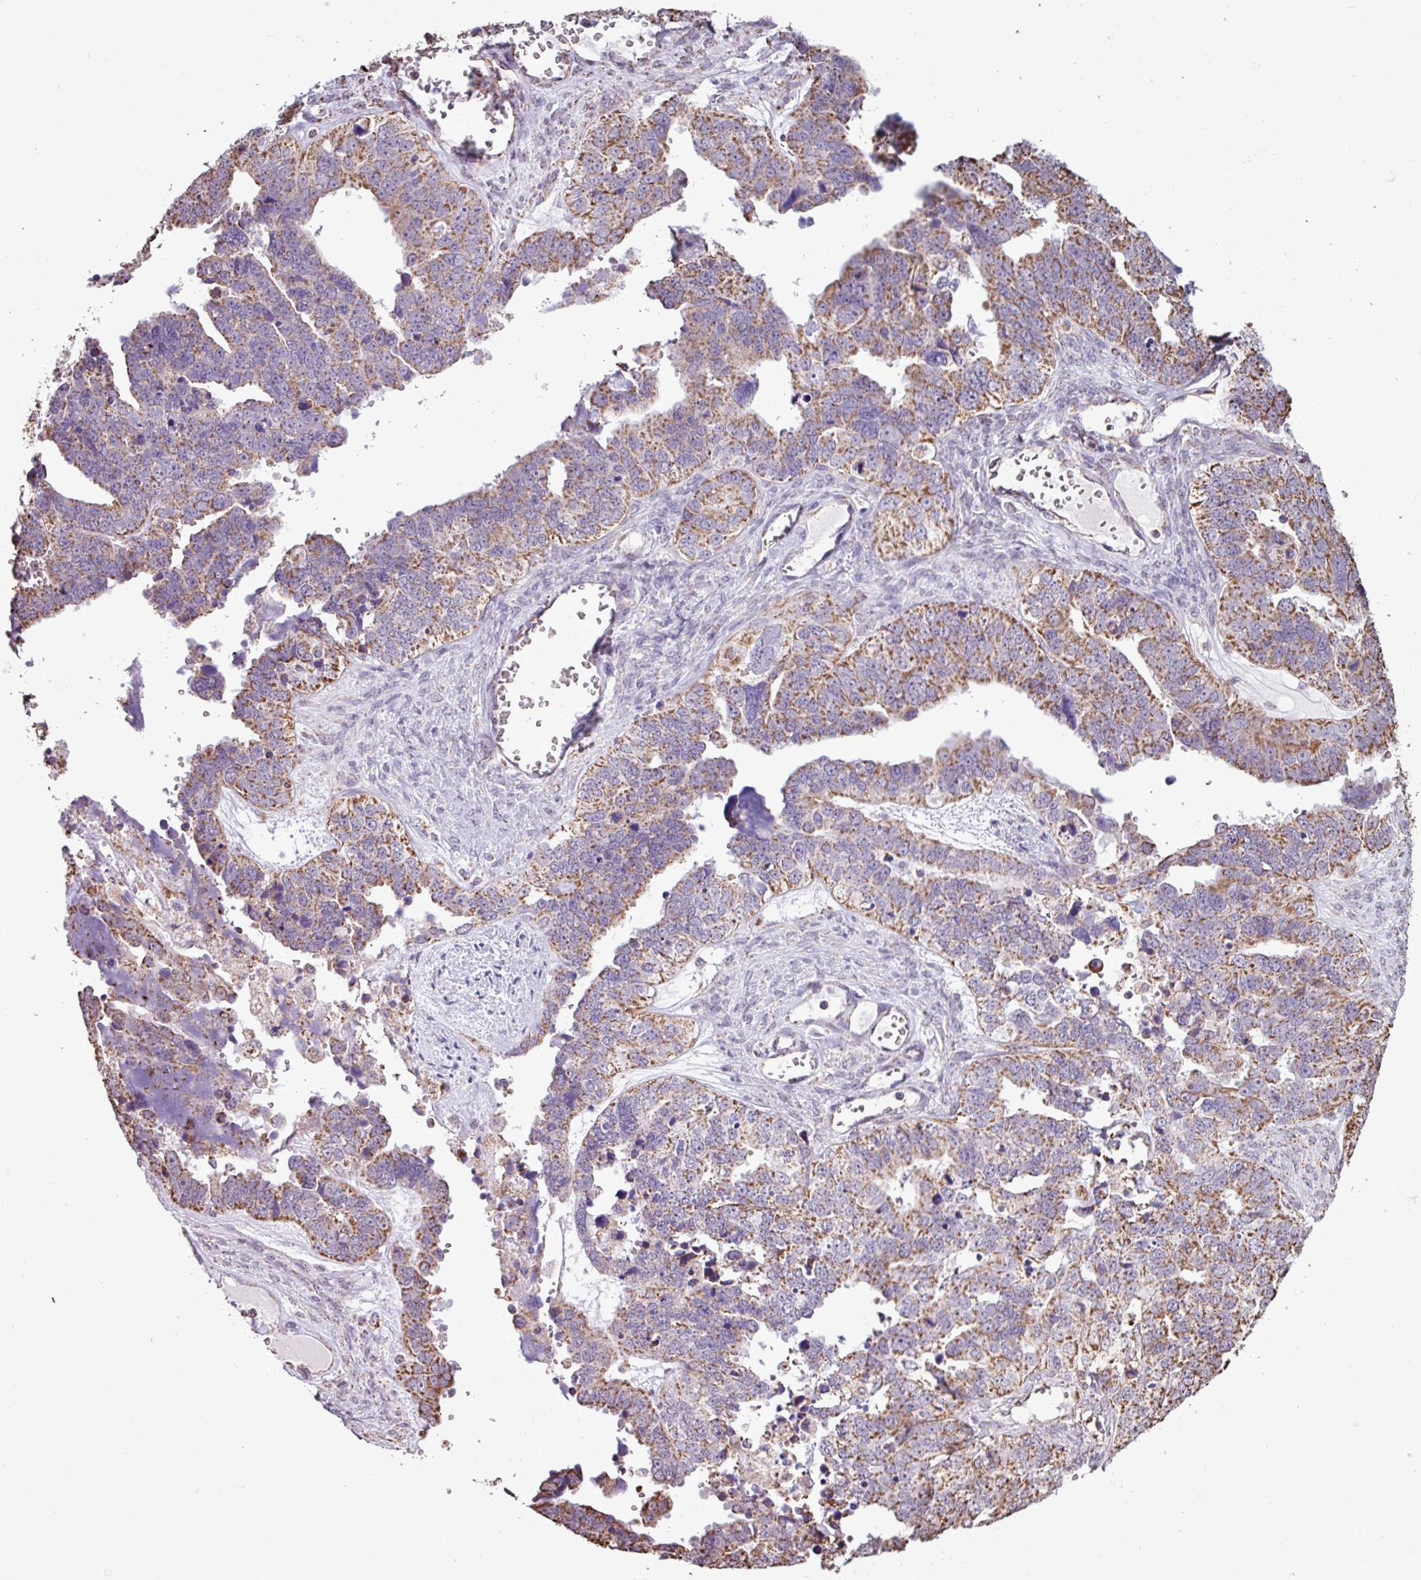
{"staining": {"intensity": "strong", "quantity": ">75%", "location": "cytoplasmic/membranous"}, "tissue": "ovarian cancer", "cell_type": "Tumor cells", "image_type": "cancer", "snomed": [{"axis": "morphology", "description": "Cystadenocarcinoma, serous, NOS"}, {"axis": "topography", "description": "Ovary"}], "caption": "About >75% of tumor cells in human ovarian cancer exhibit strong cytoplasmic/membranous protein expression as visualized by brown immunohistochemical staining.", "gene": "ALG8", "patient": {"sex": "female", "age": 76}}